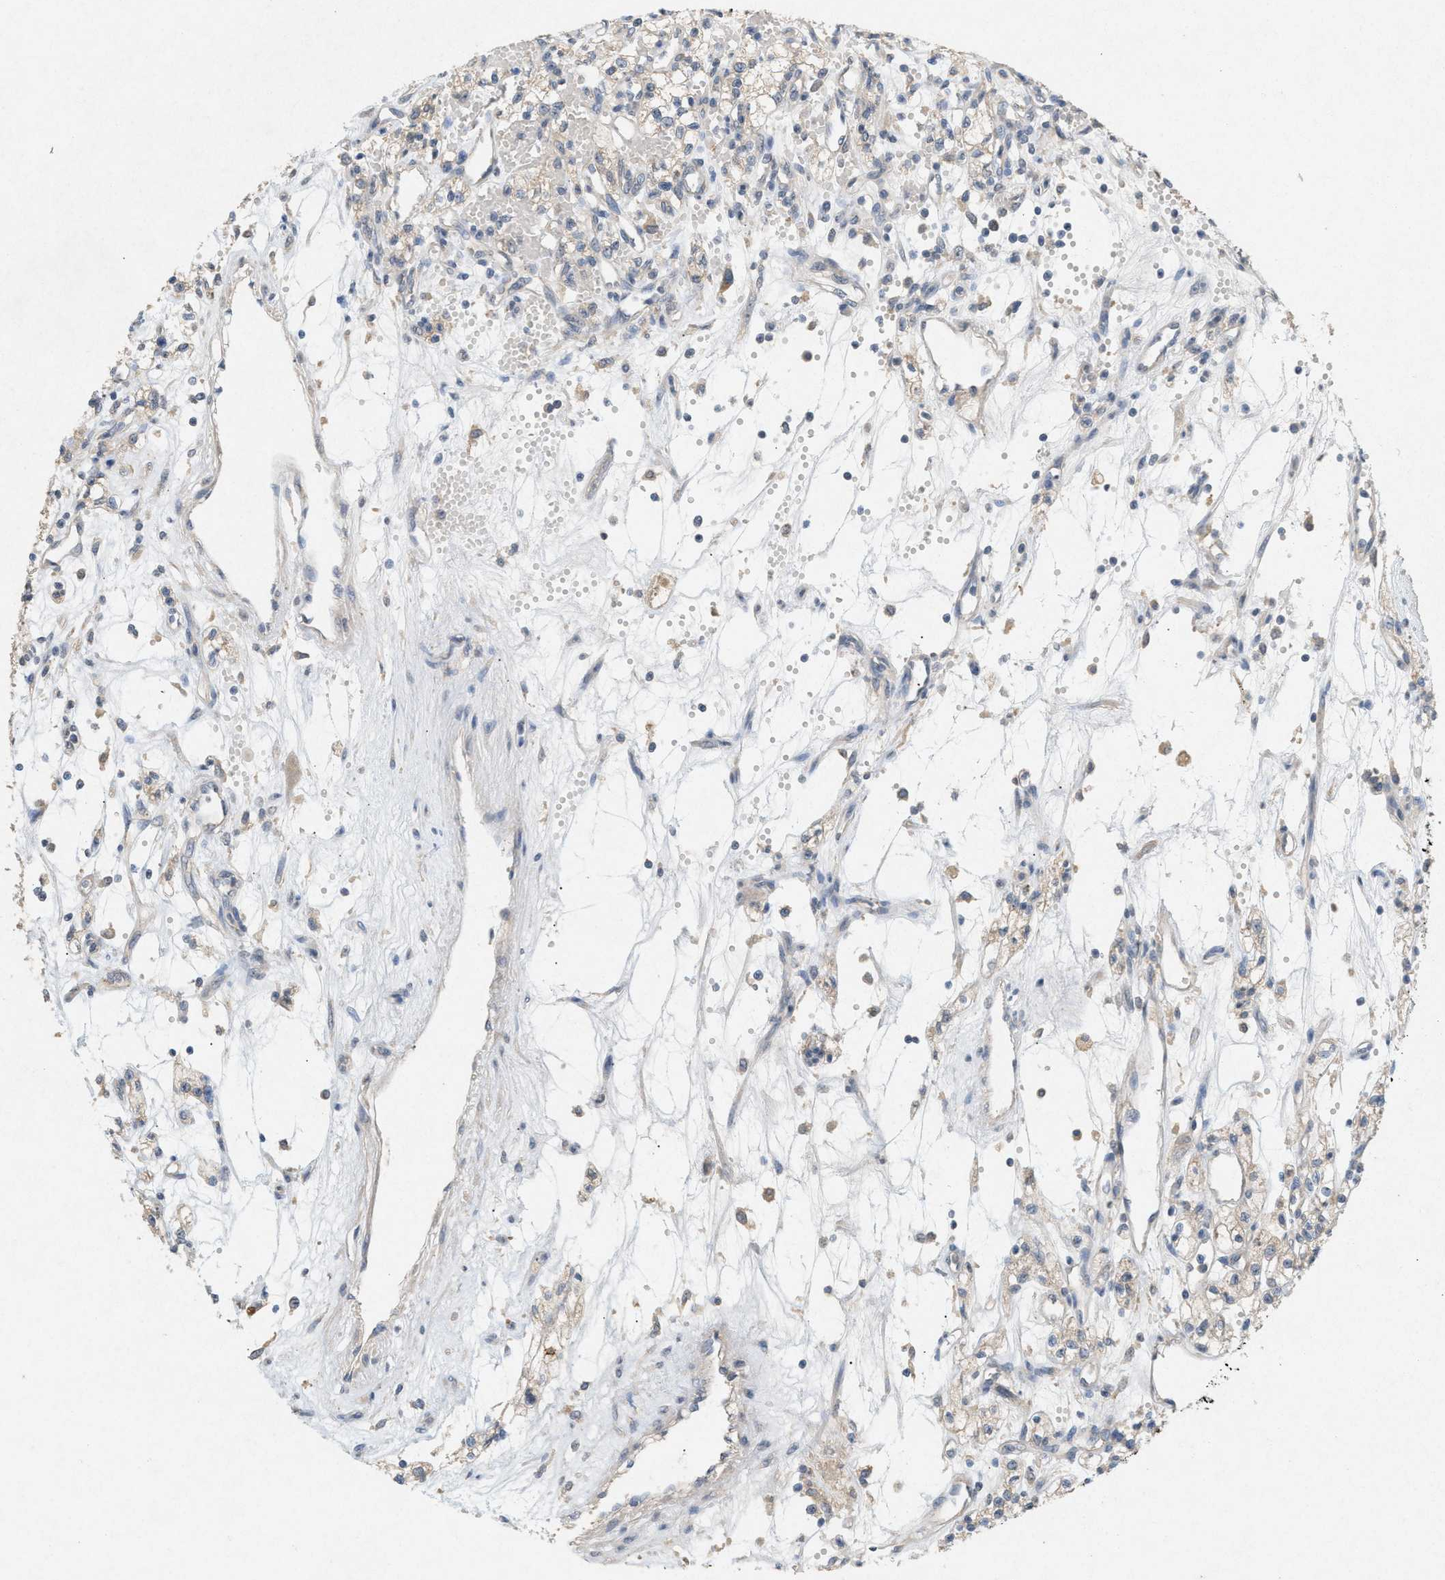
{"staining": {"intensity": "weak", "quantity": "<25%", "location": "cytoplasmic/membranous"}, "tissue": "renal cancer", "cell_type": "Tumor cells", "image_type": "cancer", "snomed": [{"axis": "morphology", "description": "Adenocarcinoma, NOS"}, {"axis": "topography", "description": "Kidney"}], "caption": "Human renal cancer stained for a protein using IHC exhibits no staining in tumor cells.", "gene": "DCAF7", "patient": {"sex": "male", "age": 59}}